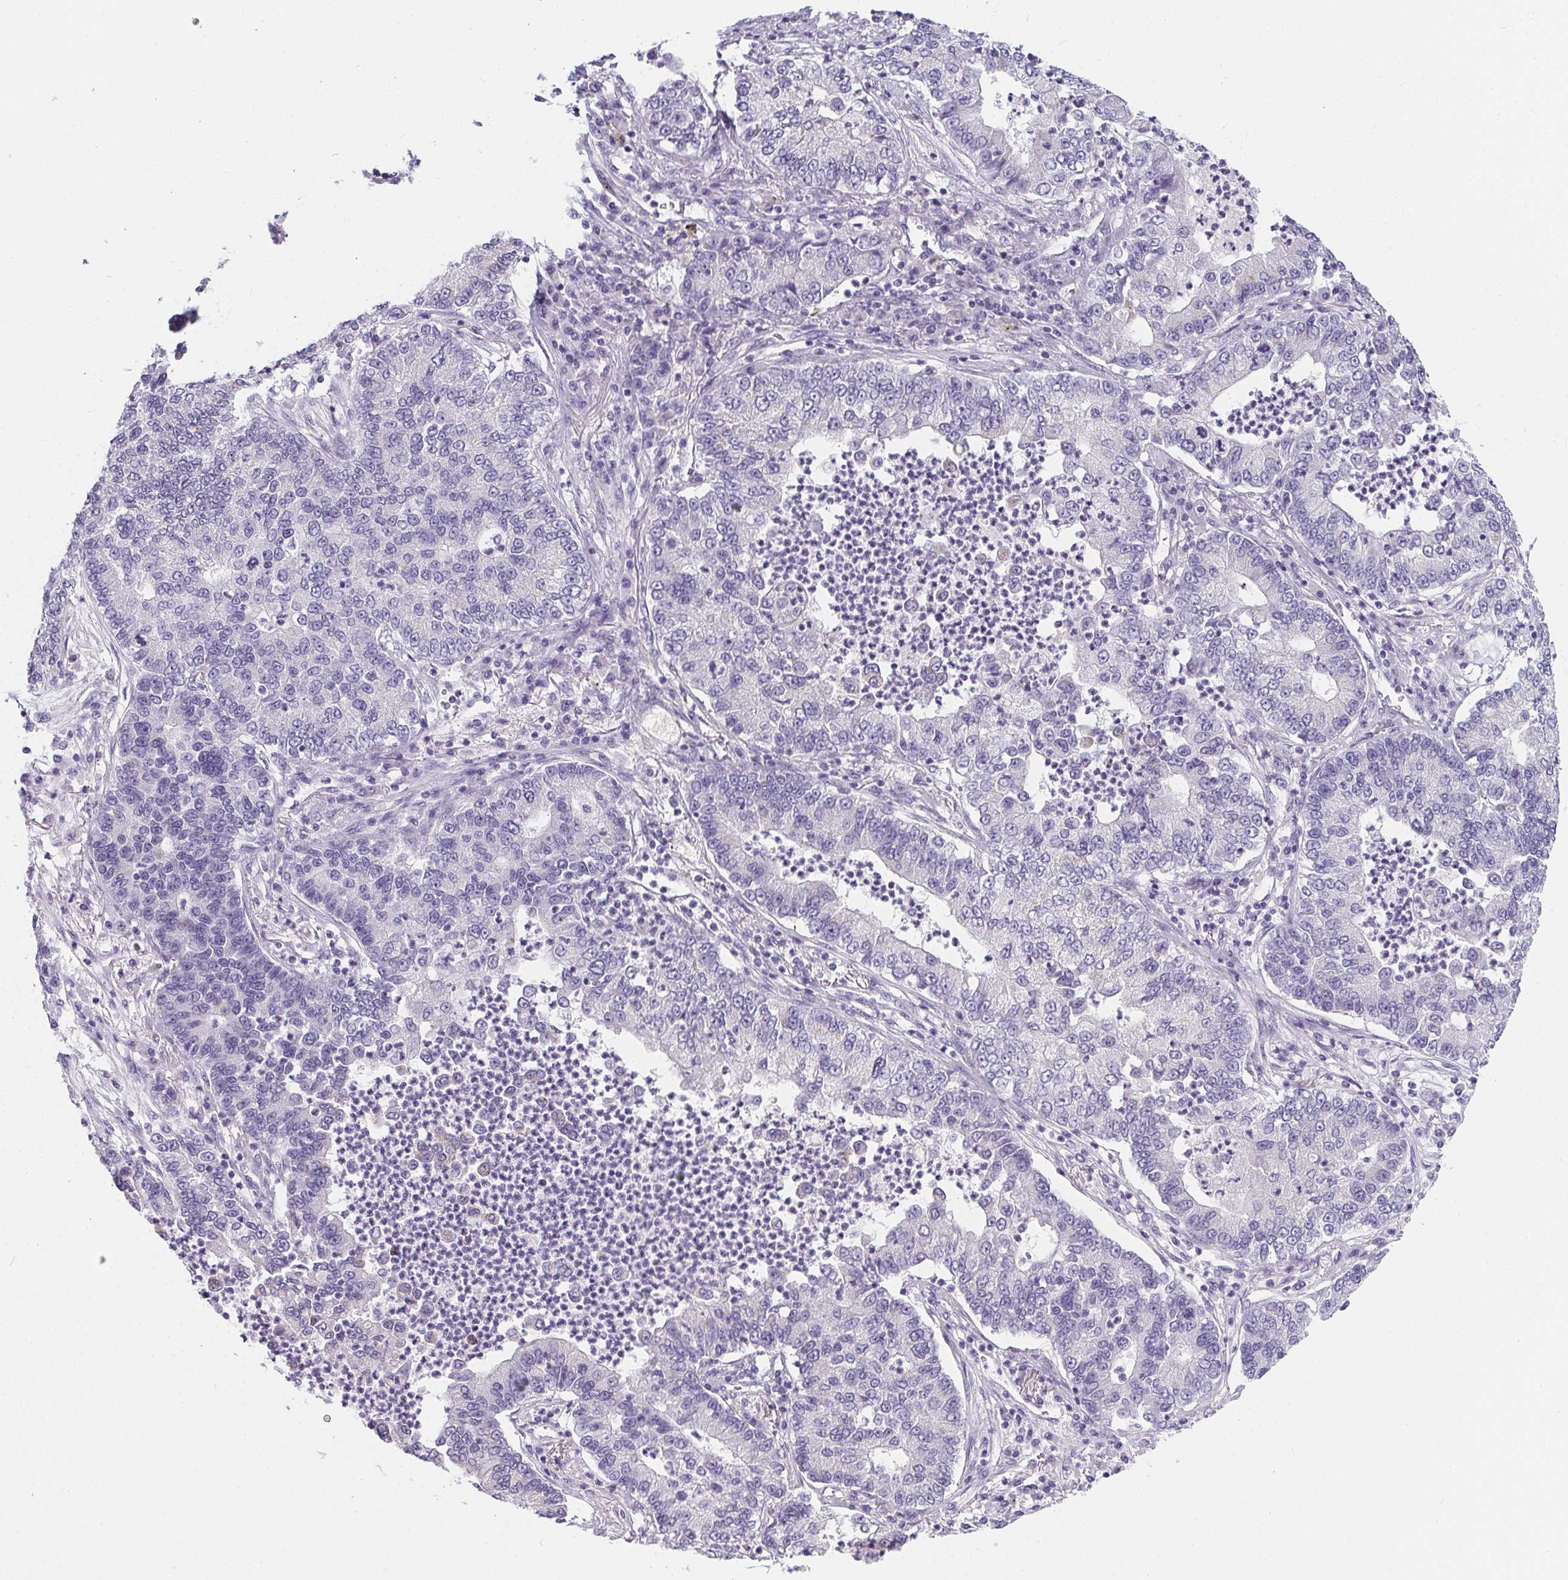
{"staining": {"intensity": "negative", "quantity": "none", "location": "none"}, "tissue": "lung cancer", "cell_type": "Tumor cells", "image_type": "cancer", "snomed": [{"axis": "morphology", "description": "Adenocarcinoma, NOS"}, {"axis": "topography", "description": "Lung"}], "caption": "Immunohistochemistry of adenocarcinoma (lung) displays no expression in tumor cells.", "gene": "MAP1A", "patient": {"sex": "female", "age": 57}}